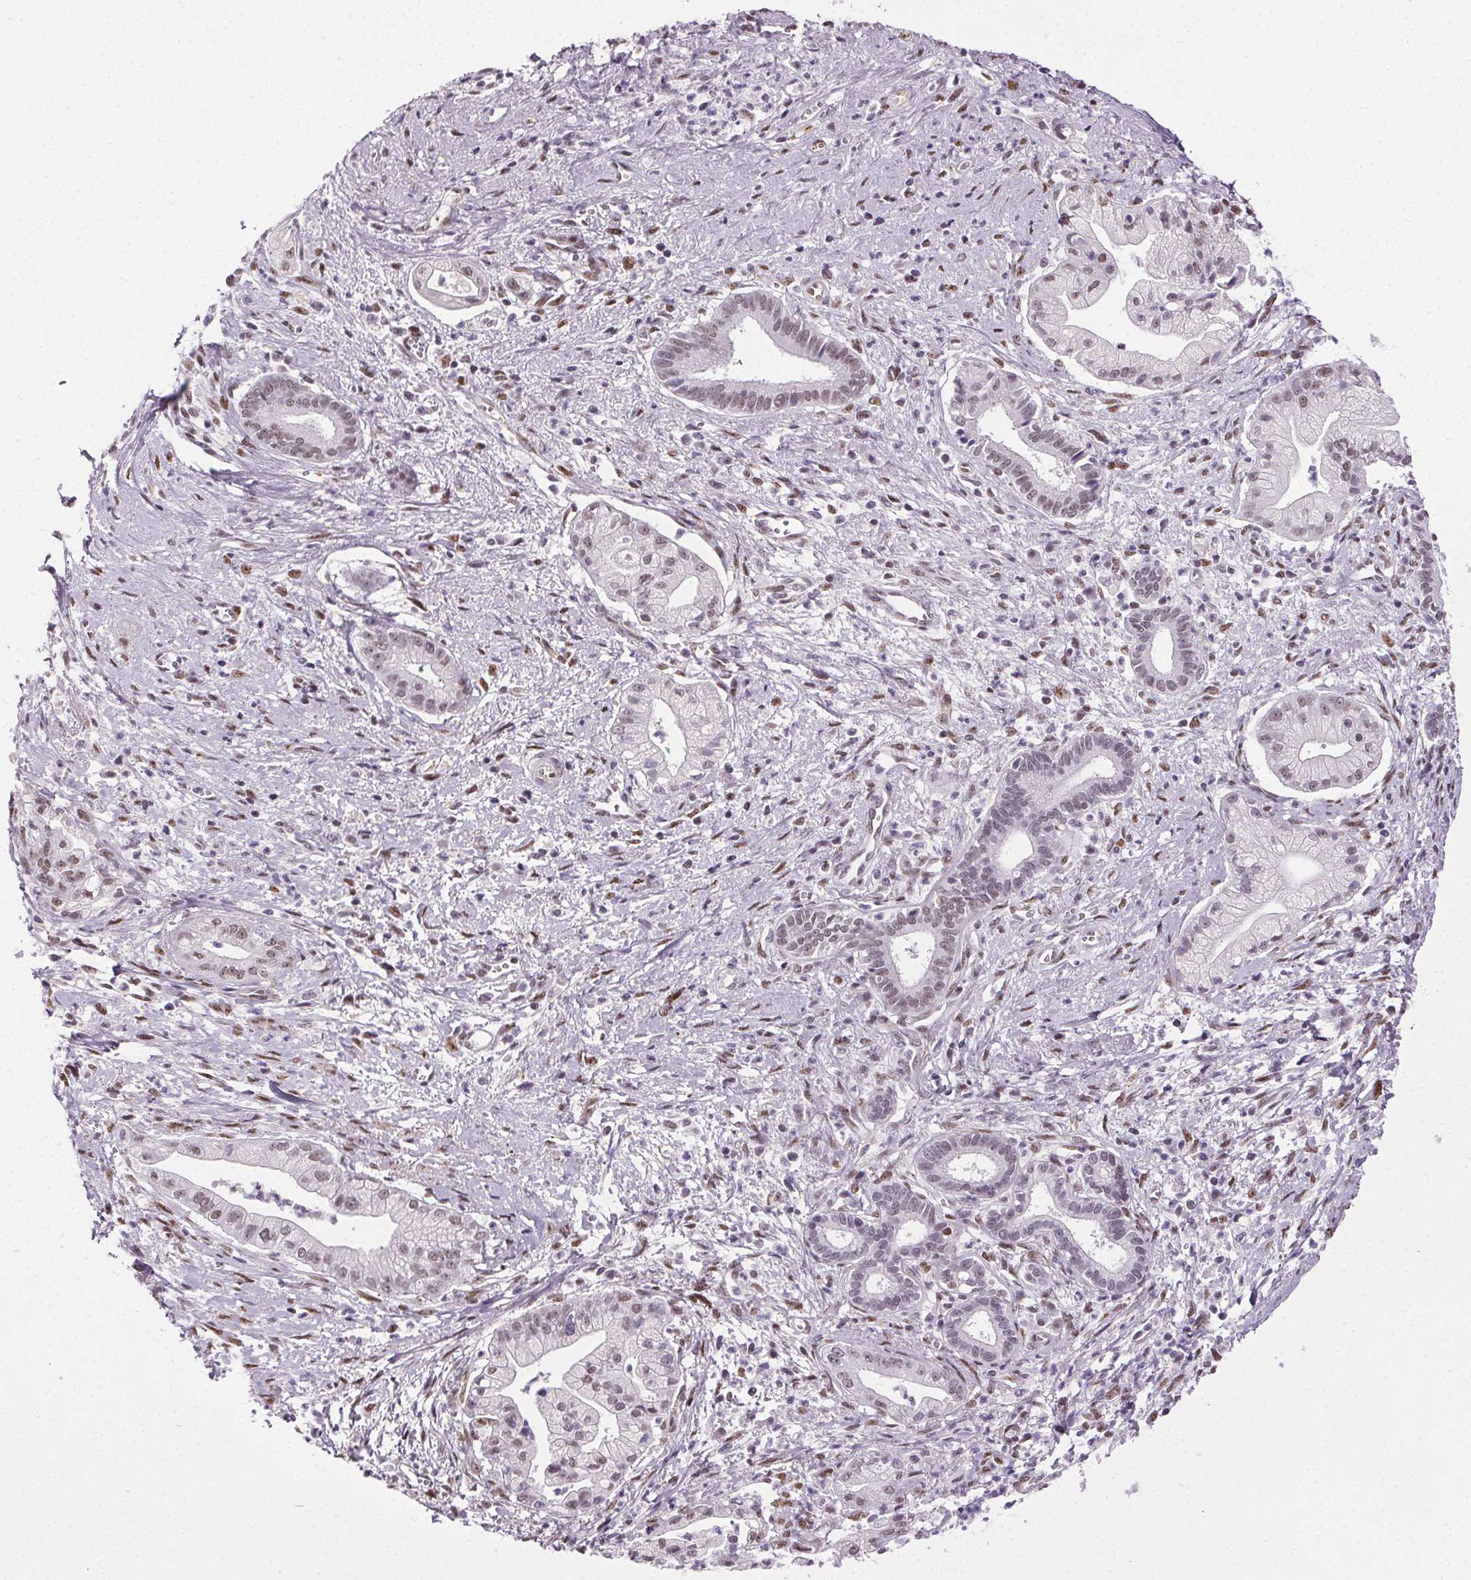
{"staining": {"intensity": "weak", "quantity": "25%-75%", "location": "nuclear"}, "tissue": "pancreatic cancer", "cell_type": "Tumor cells", "image_type": "cancer", "snomed": [{"axis": "morphology", "description": "Normal tissue, NOS"}, {"axis": "morphology", "description": "Adenocarcinoma, NOS"}, {"axis": "topography", "description": "Lymph node"}, {"axis": "topography", "description": "Pancreas"}], "caption": "The image reveals staining of pancreatic cancer, revealing weak nuclear protein expression (brown color) within tumor cells.", "gene": "GP6", "patient": {"sex": "female", "age": 58}}